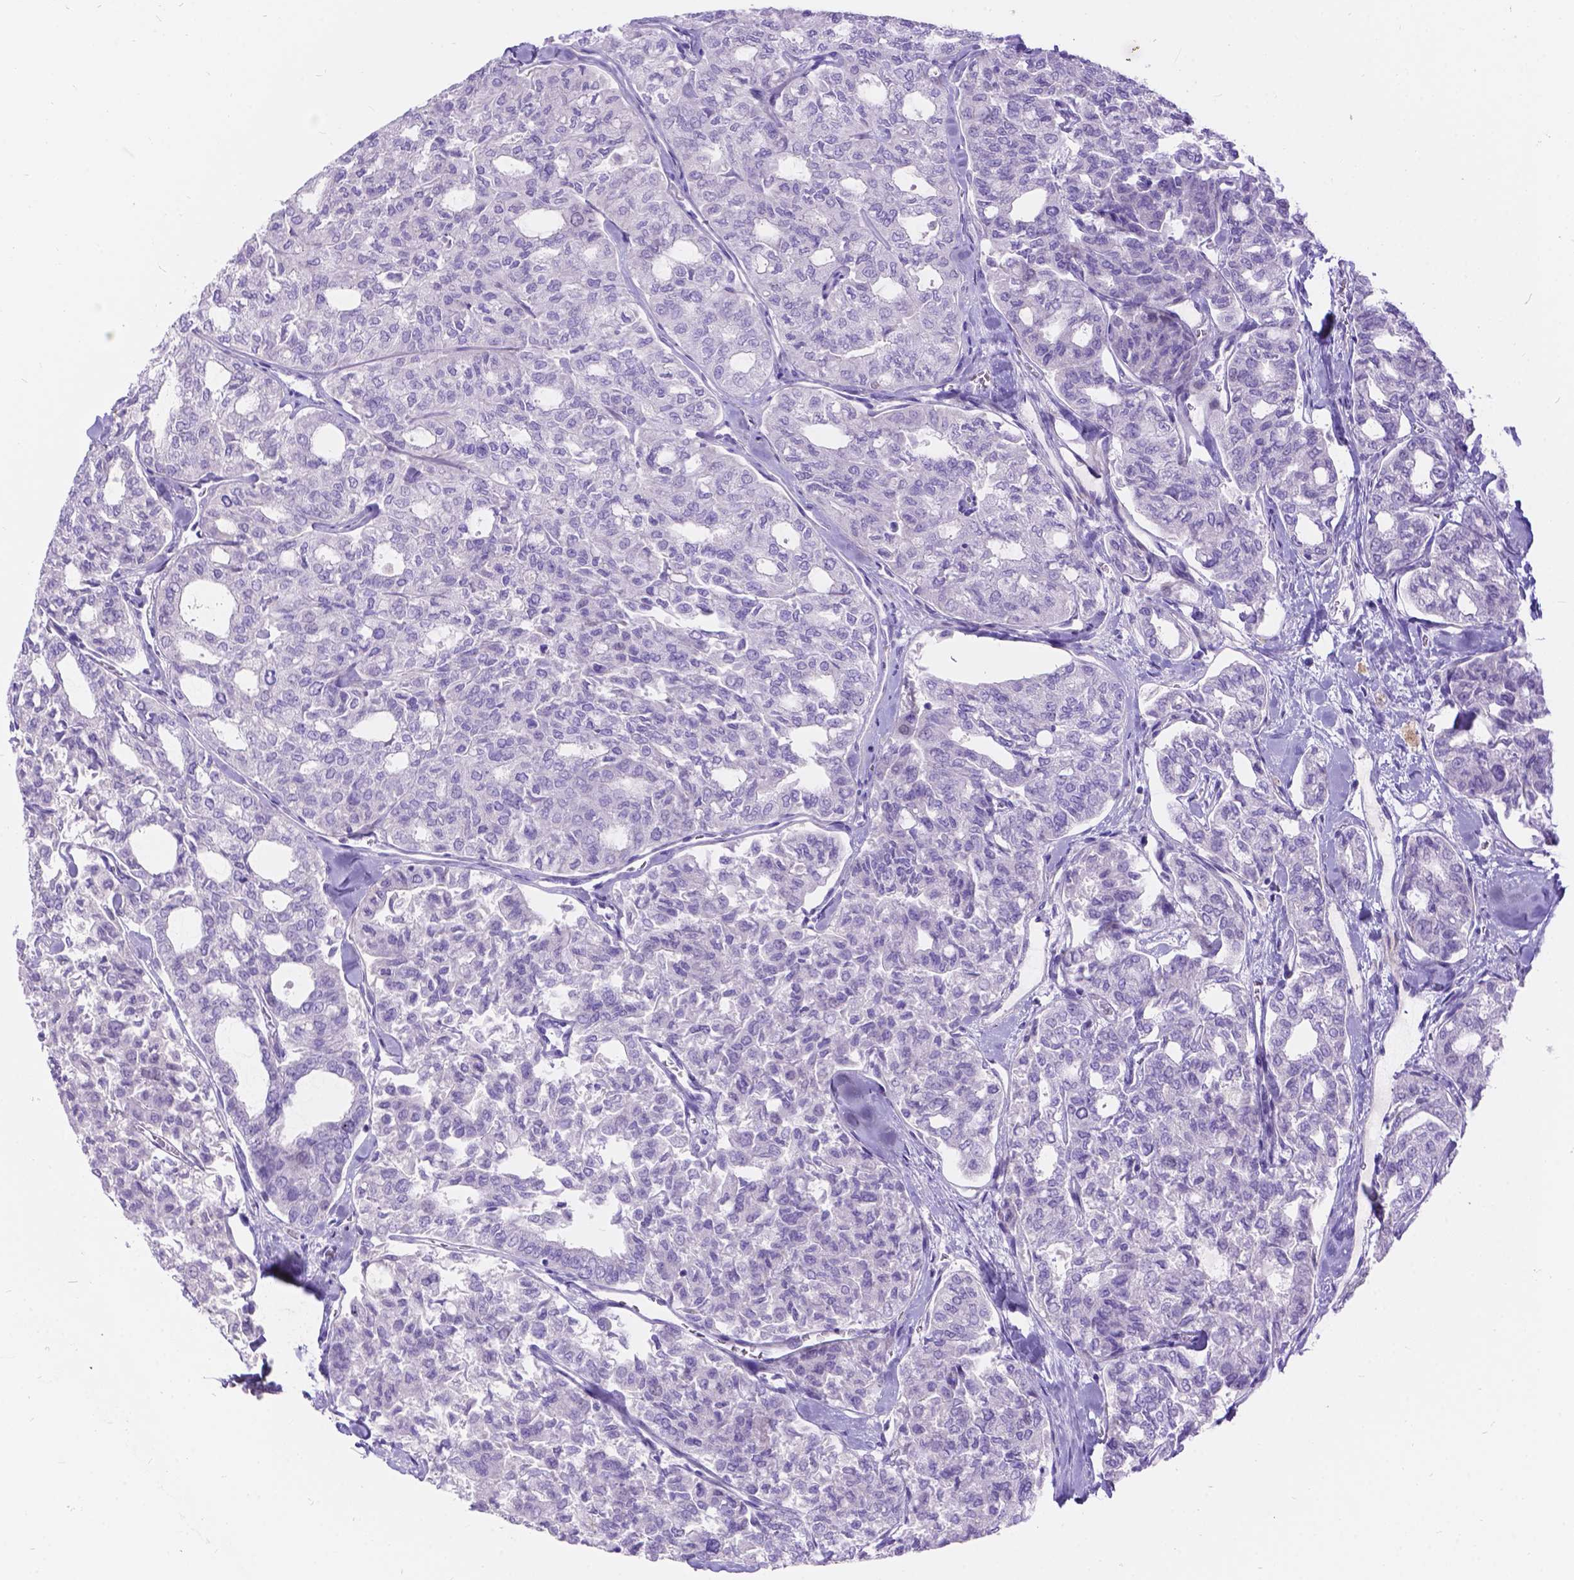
{"staining": {"intensity": "negative", "quantity": "none", "location": "none"}, "tissue": "thyroid cancer", "cell_type": "Tumor cells", "image_type": "cancer", "snomed": [{"axis": "morphology", "description": "Follicular adenoma carcinoma, NOS"}, {"axis": "topography", "description": "Thyroid gland"}], "caption": "Human follicular adenoma carcinoma (thyroid) stained for a protein using immunohistochemistry demonstrates no expression in tumor cells.", "gene": "KLHL10", "patient": {"sex": "male", "age": 75}}